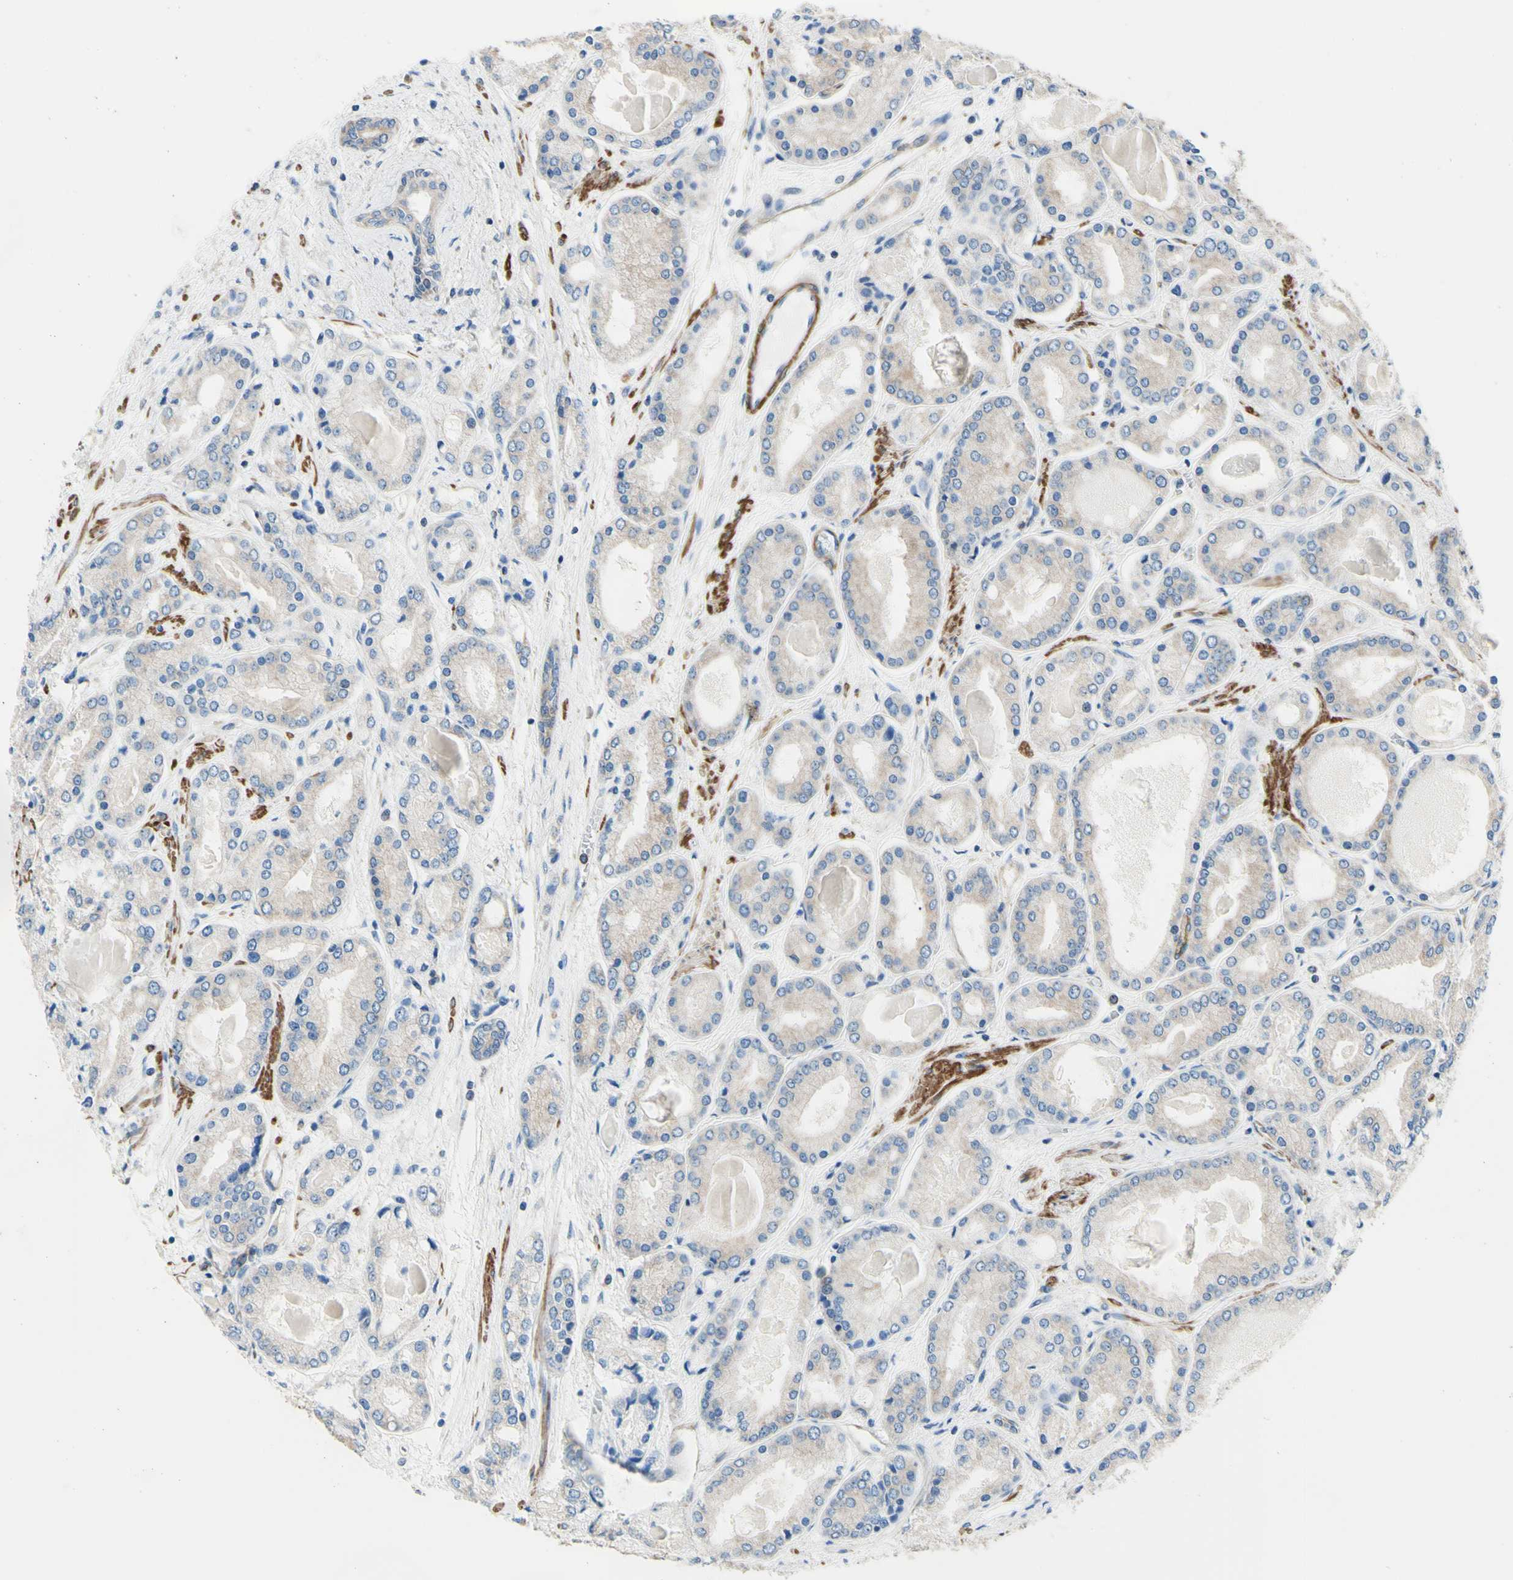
{"staining": {"intensity": "weak", "quantity": "<25%", "location": "cytoplasmic/membranous"}, "tissue": "prostate cancer", "cell_type": "Tumor cells", "image_type": "cancer", "snomed": [{"axis": "morphology", "description": "Adenocarcinoma, High grade"}, {"axis": "topography", "description": "Prostate"}], "caption": "Prostate adenocarcinoma (high-grade) was stained to show a protein in brown. There is no significant positivity in tumor cells. Brightfield microscopy of immunohistochemistry (IHC) stained with DAB (3,3'-diaminobenzidine) (brown) and hematoxylin (blue), captured at high magnification.", "gene": "RETREG2", "patient": {"sex": "male", "age": 59}}